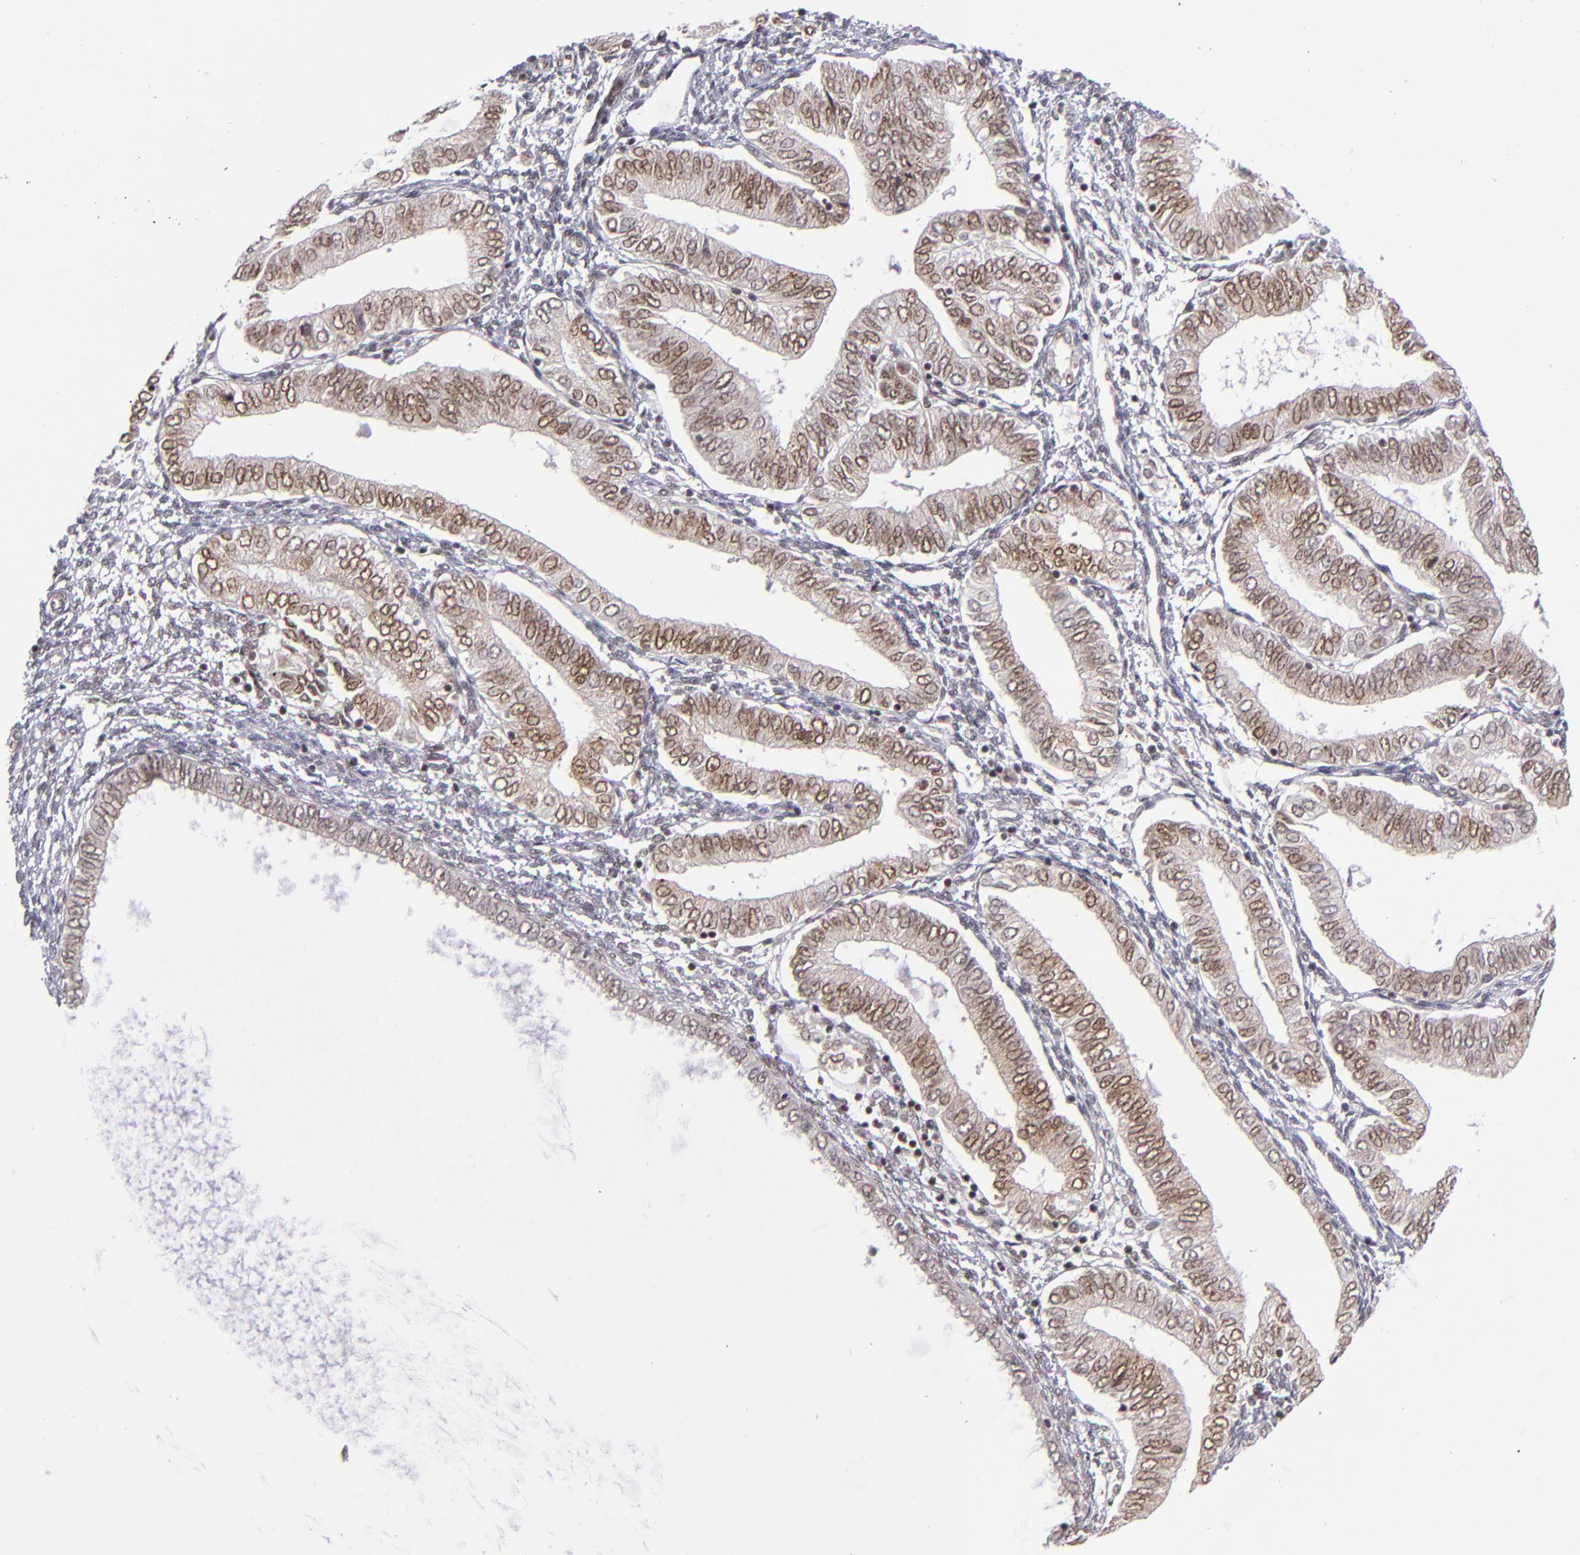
{"staining": {"intensity": "moderate", "quantity": ">75%", "location": "nuclear"}, "tissue": "endometrial cancer", "cell_type": "Tumor cells", "image_type": "cancer", "snomed": [{"axis": "morphology", "description": "Adenocarcinoma, NOS"}, {"axis": "topography", "description": "Endometrium"}], "caption": "A brown stain highlights moderate nuclear staining of a protein in endometrial adenocarcinoma tumor cells. The protein of interest is shown in brown color, while the nuclei are stained blue.", "gene": "MLLT3", "patient": {"sex": "female", "age": 51}}